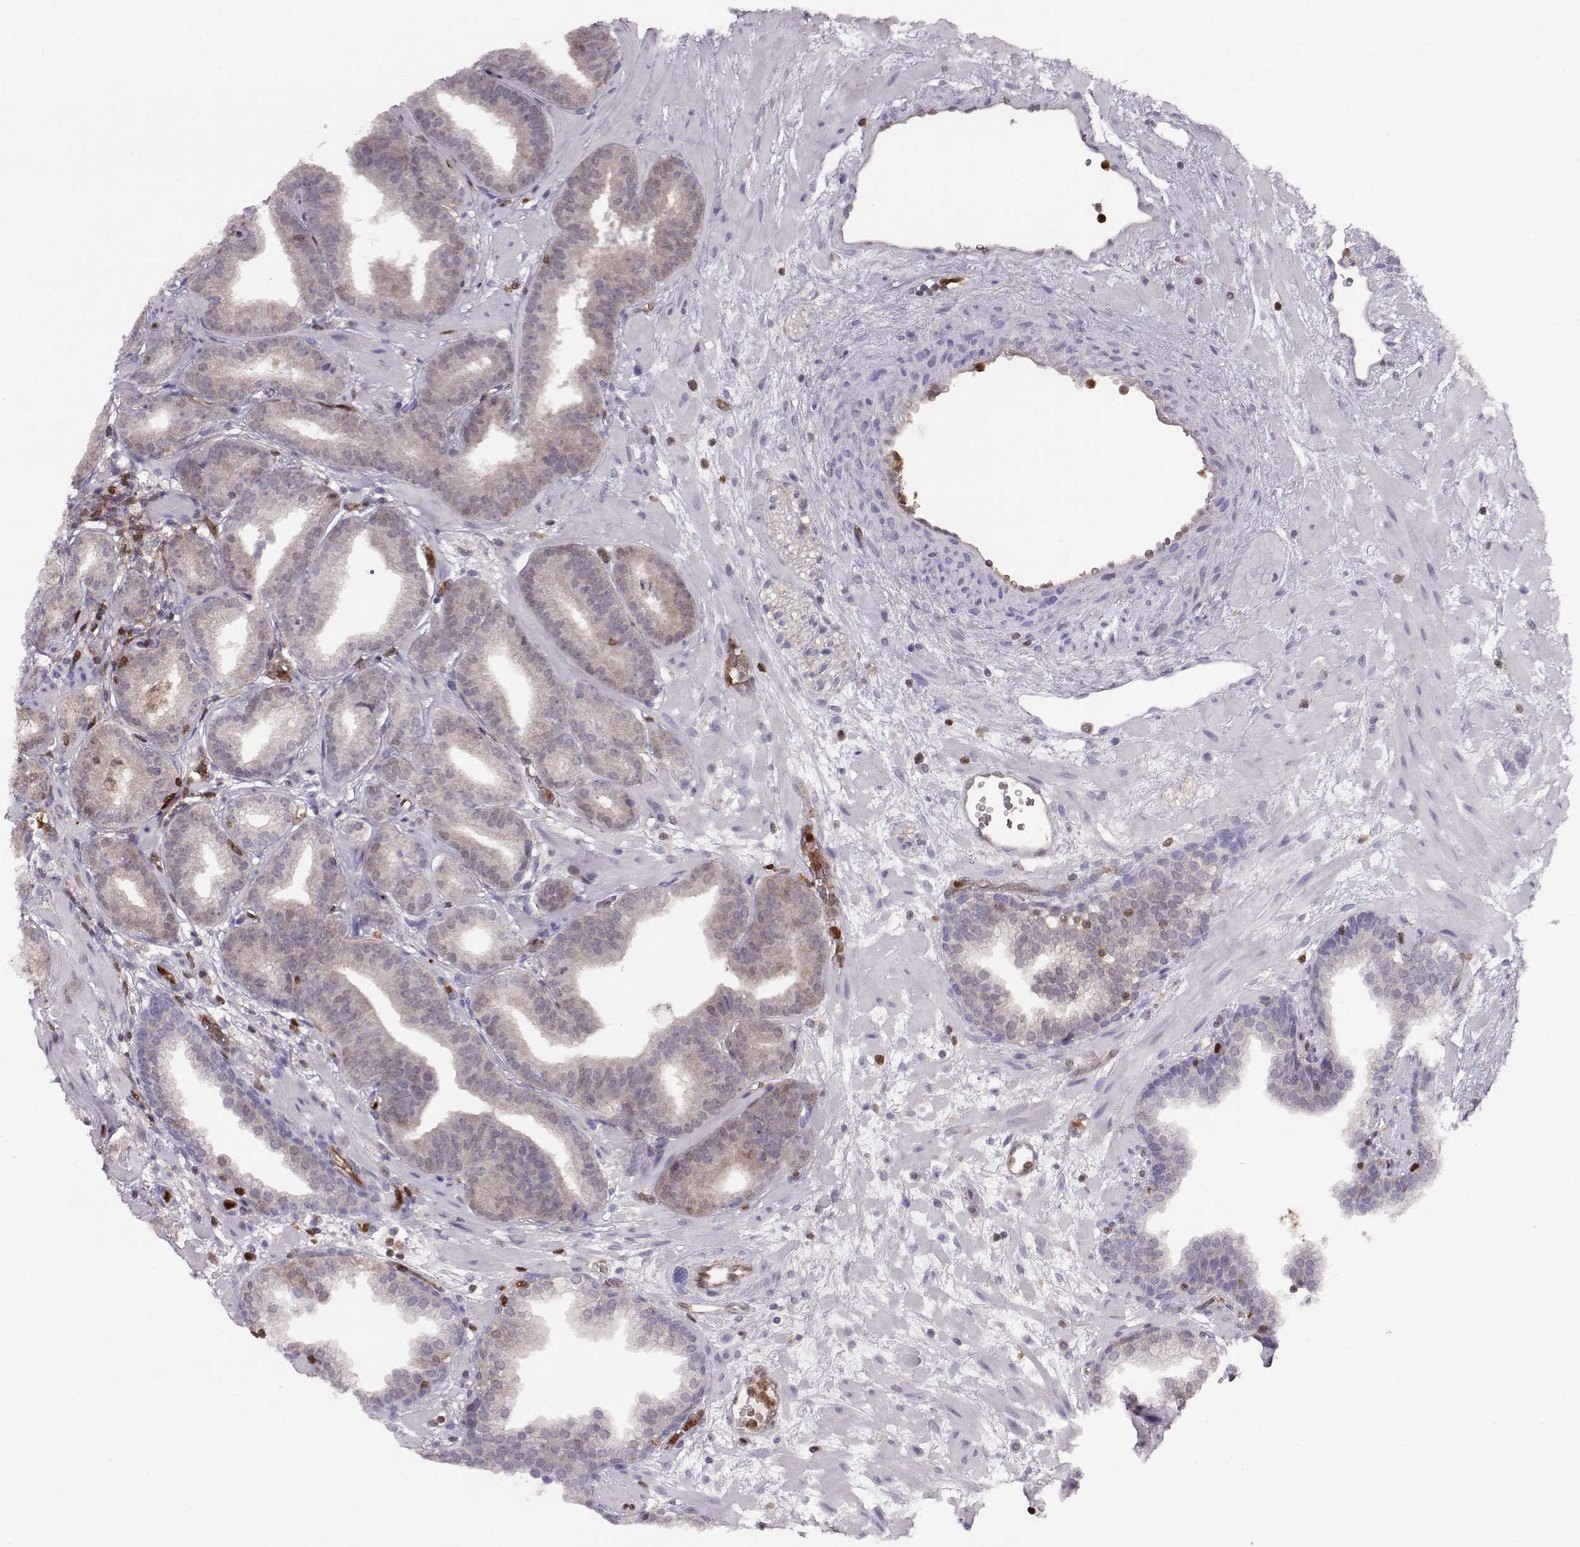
{"staining": {"intensity": "negative", "quantity": "none", "location": "none"}, "tissue": "prostate cancer", "cell_type": "Tumor cells", "image_type": "cancer", "snomed": [{"axis": "morphology", "description": "Adenocarcinoma, Low grade"}, {"axis": "topography", "description": "Prostate"}], "caption": "This is an immunohistochemistry (IHC) image of human adenocarcinoma (low-grade) (prostate). There is no positivity in tumor cells.", "gene": "PNP", "patient": {"sex": "male", "age": 68}}